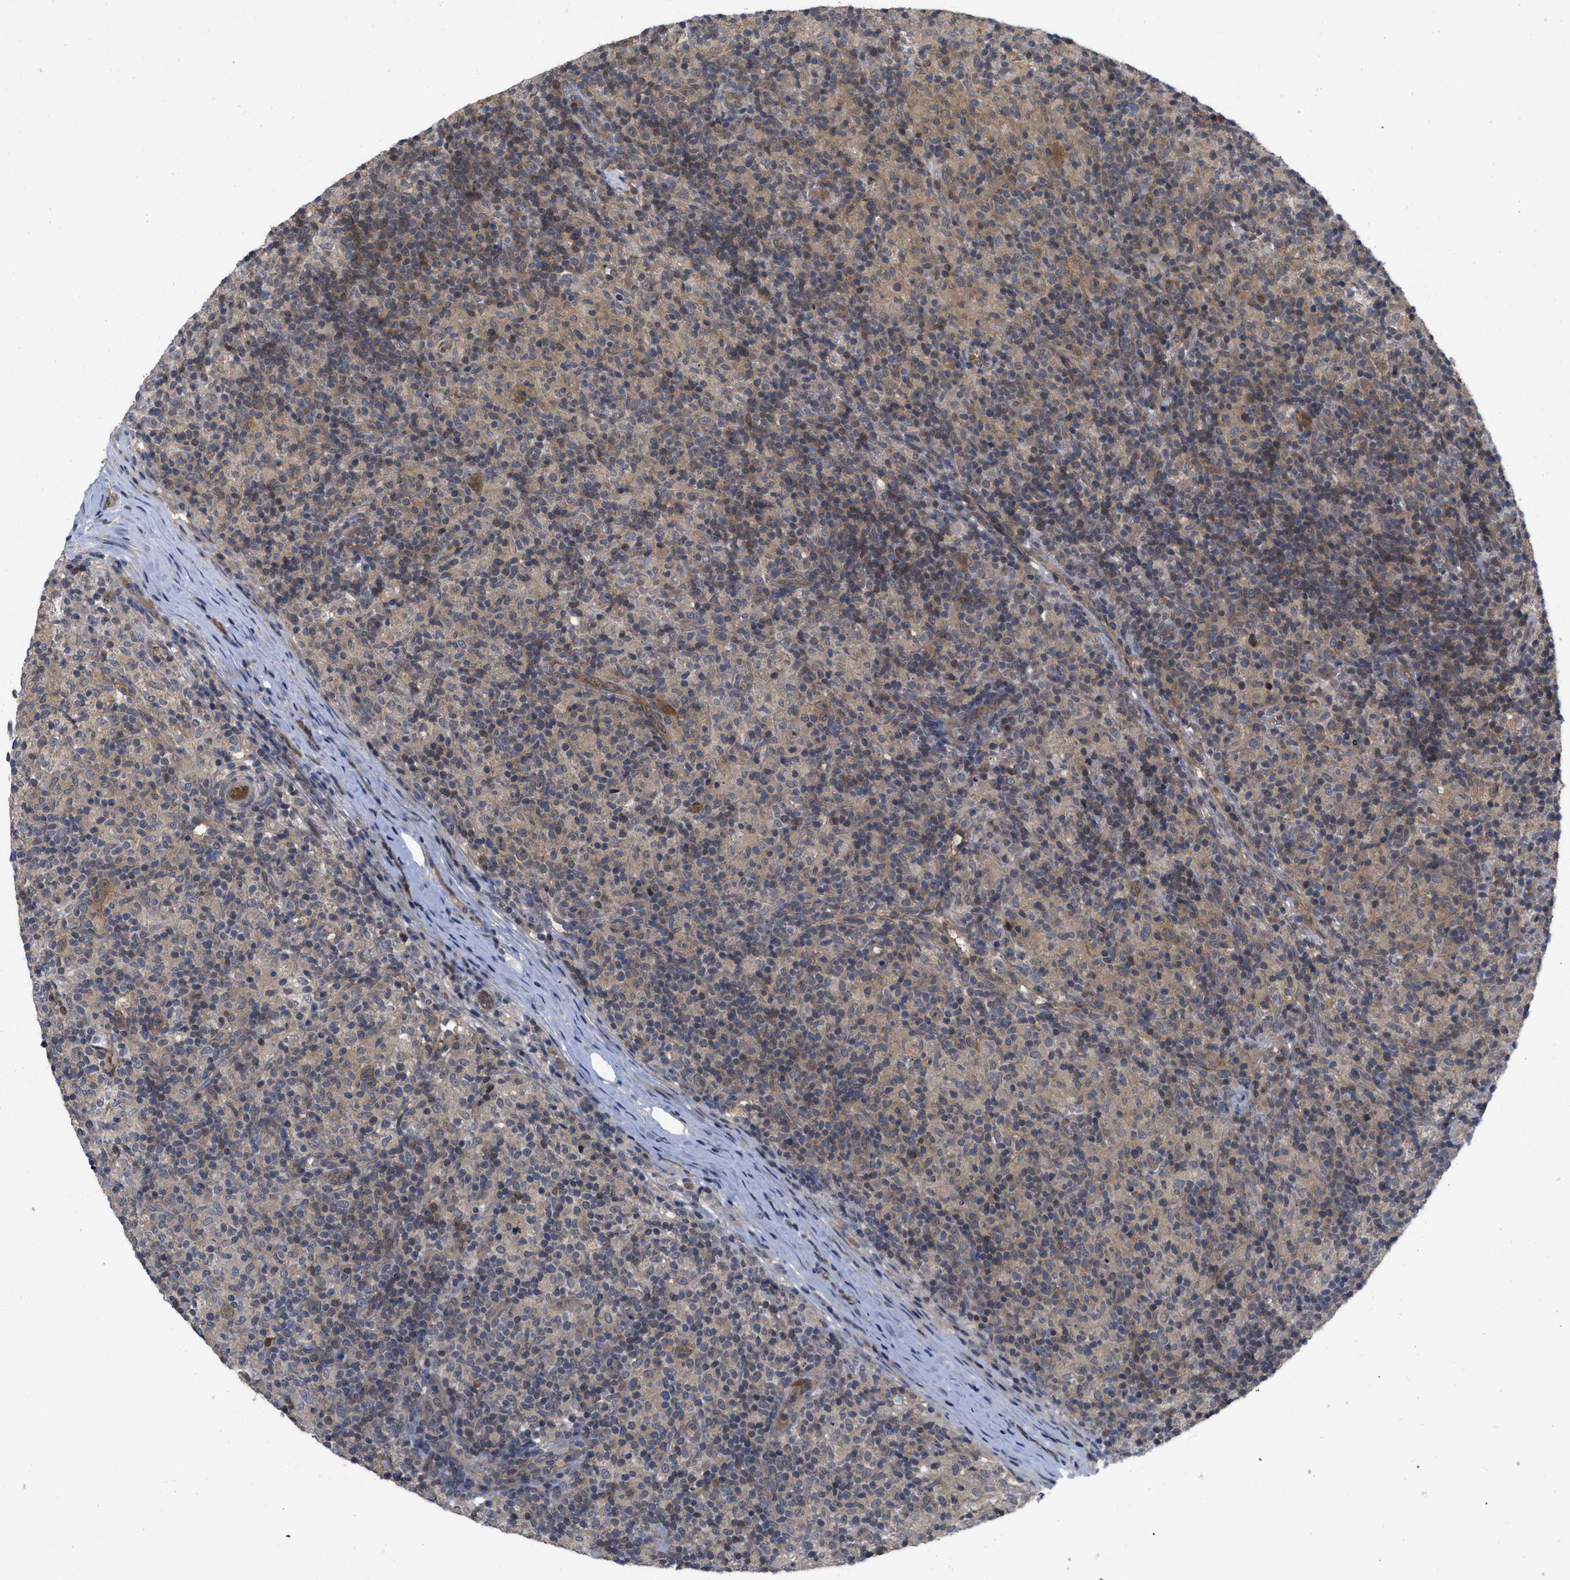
{"staining": {"intensity": "weak", "quantity": "25%-75%", "location": "cytoplasmic/membranous"}, "tissue": "lymphoma", "cell_type": "Tumor cells", "image_type": "cancer", "snomed": [{"axis": "morphology", "description": "Hodgkin's disease, NOS"}, {"axis": "topography", "description": "Lymph node"}], "caption": "This is a histology image of immunohistochemistry (IHC) staining of Hodgkin's disease, which shows weak staining in the cytoplasmic/membranous of tumor cells.", "gene": "LDAF1", "patient": {"sex": "male", "age": 70}}